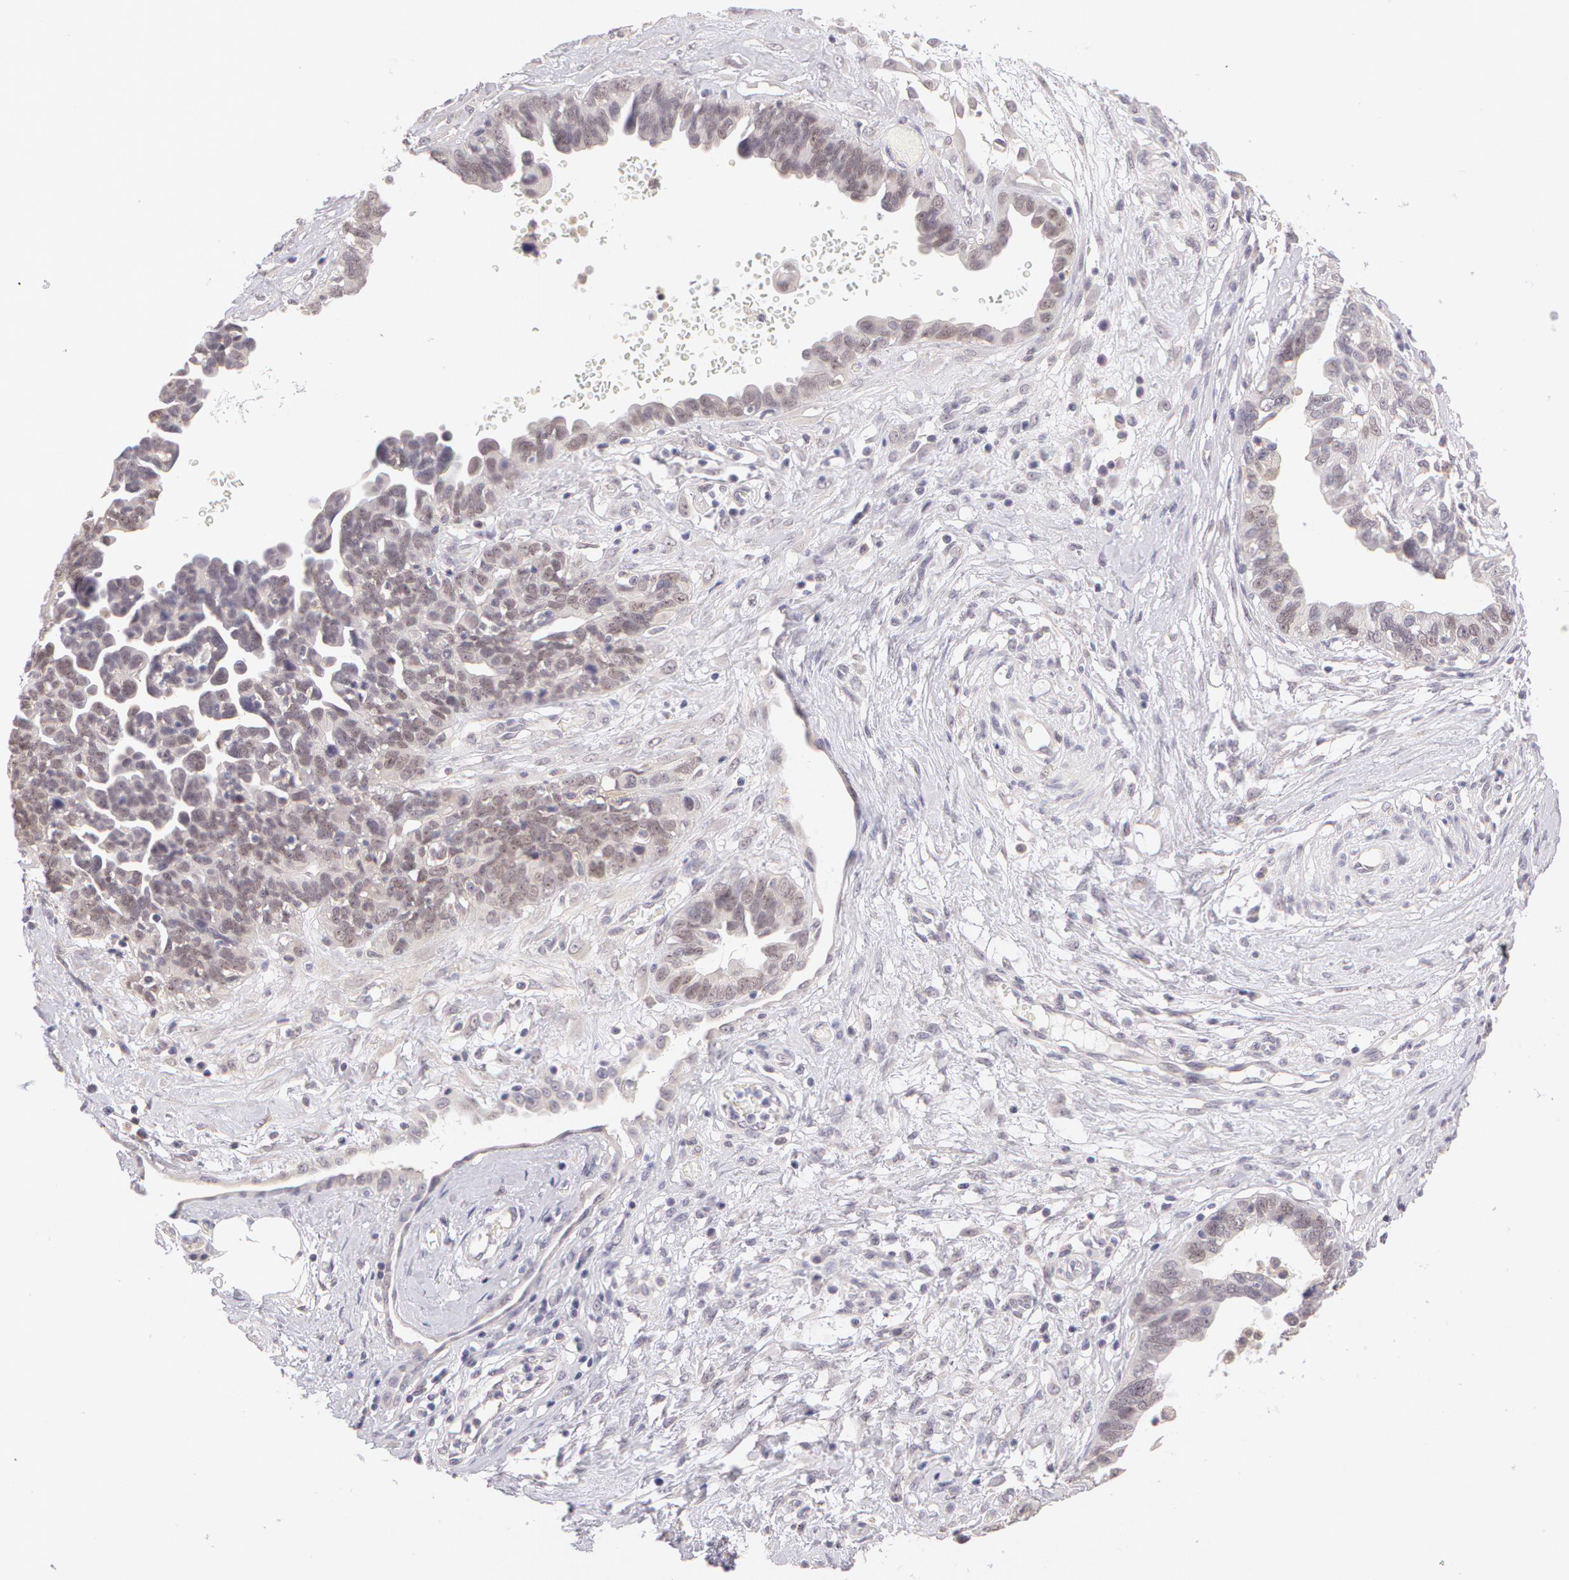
{"staining": {"intensity": "negative", "quantity": "none", "location": "none"}, "tissue": "ovarian cancer", "cell_type": "Tumor cells", "image_type": "cancer", "snomed": [{"axis": "morphology", "description": "Cystadenocarcinoma, serous, NOS"}, {"axis": "topography", "description": "Ovary"}], "caption": "Protein analysis of ovarian cancer (serous cystadenocarcinoma) exhibits no significant expression in tumor cells.", "gene": "ZNF597", "patient": {"sex": "female", "age": 64}}